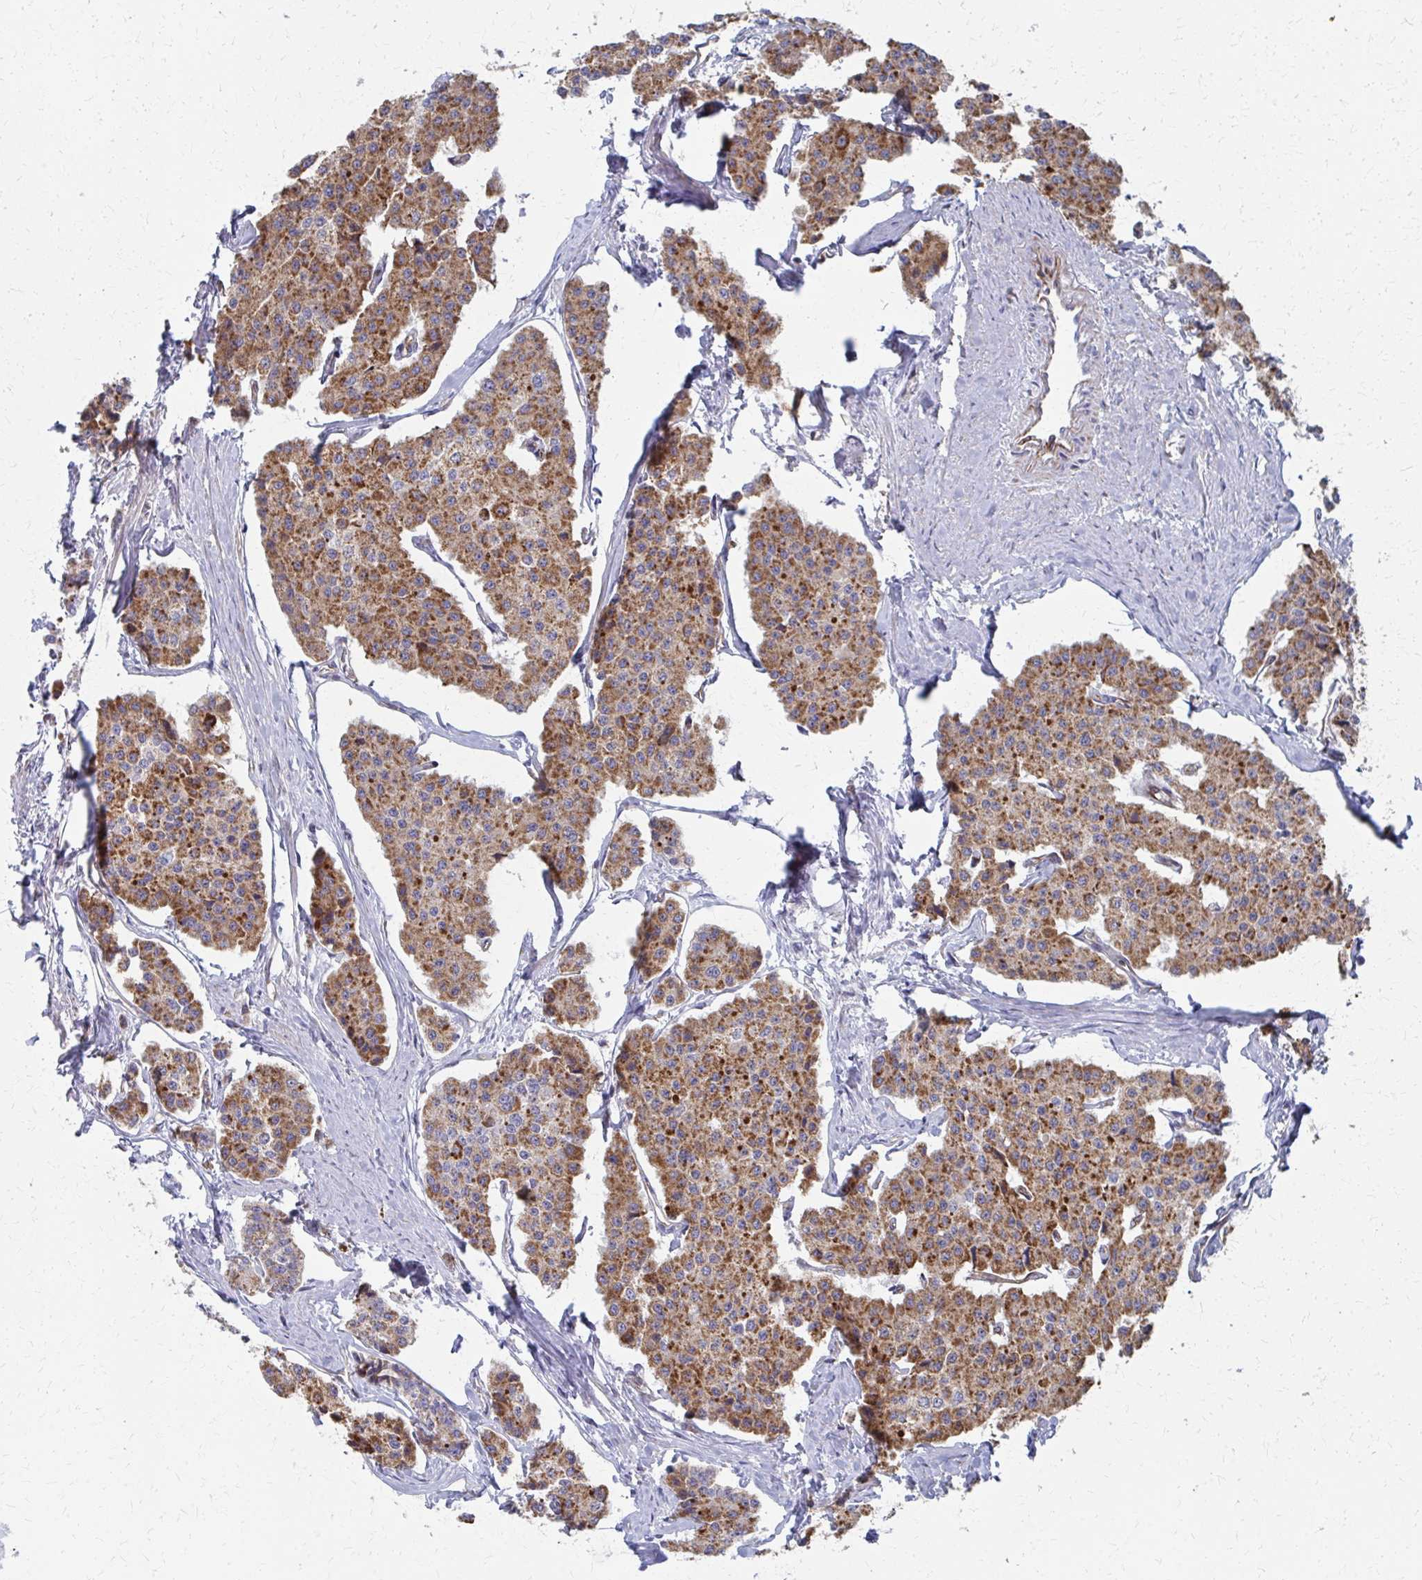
{"staining": {"intensity": "moderate", "quantity": ">75%", "location": "cytoplasmic/membranous"}, "tissue": "carcinoid", "cell_type": "Tumor cells", "image_type": "cancer", "snomed": [{"axis": "morphology", "description": "Carcinoid, malignant, NOS"}, {"axis": "topography", "description": "Small intestine"}], "caption": "A medium amount of moderate cytoplasmic/membranous staining is identified in about >75% of tumor cells in carcinoid tissue.", "gene": "FAHD1", "patient": {"sex": "female", "age": 65}}